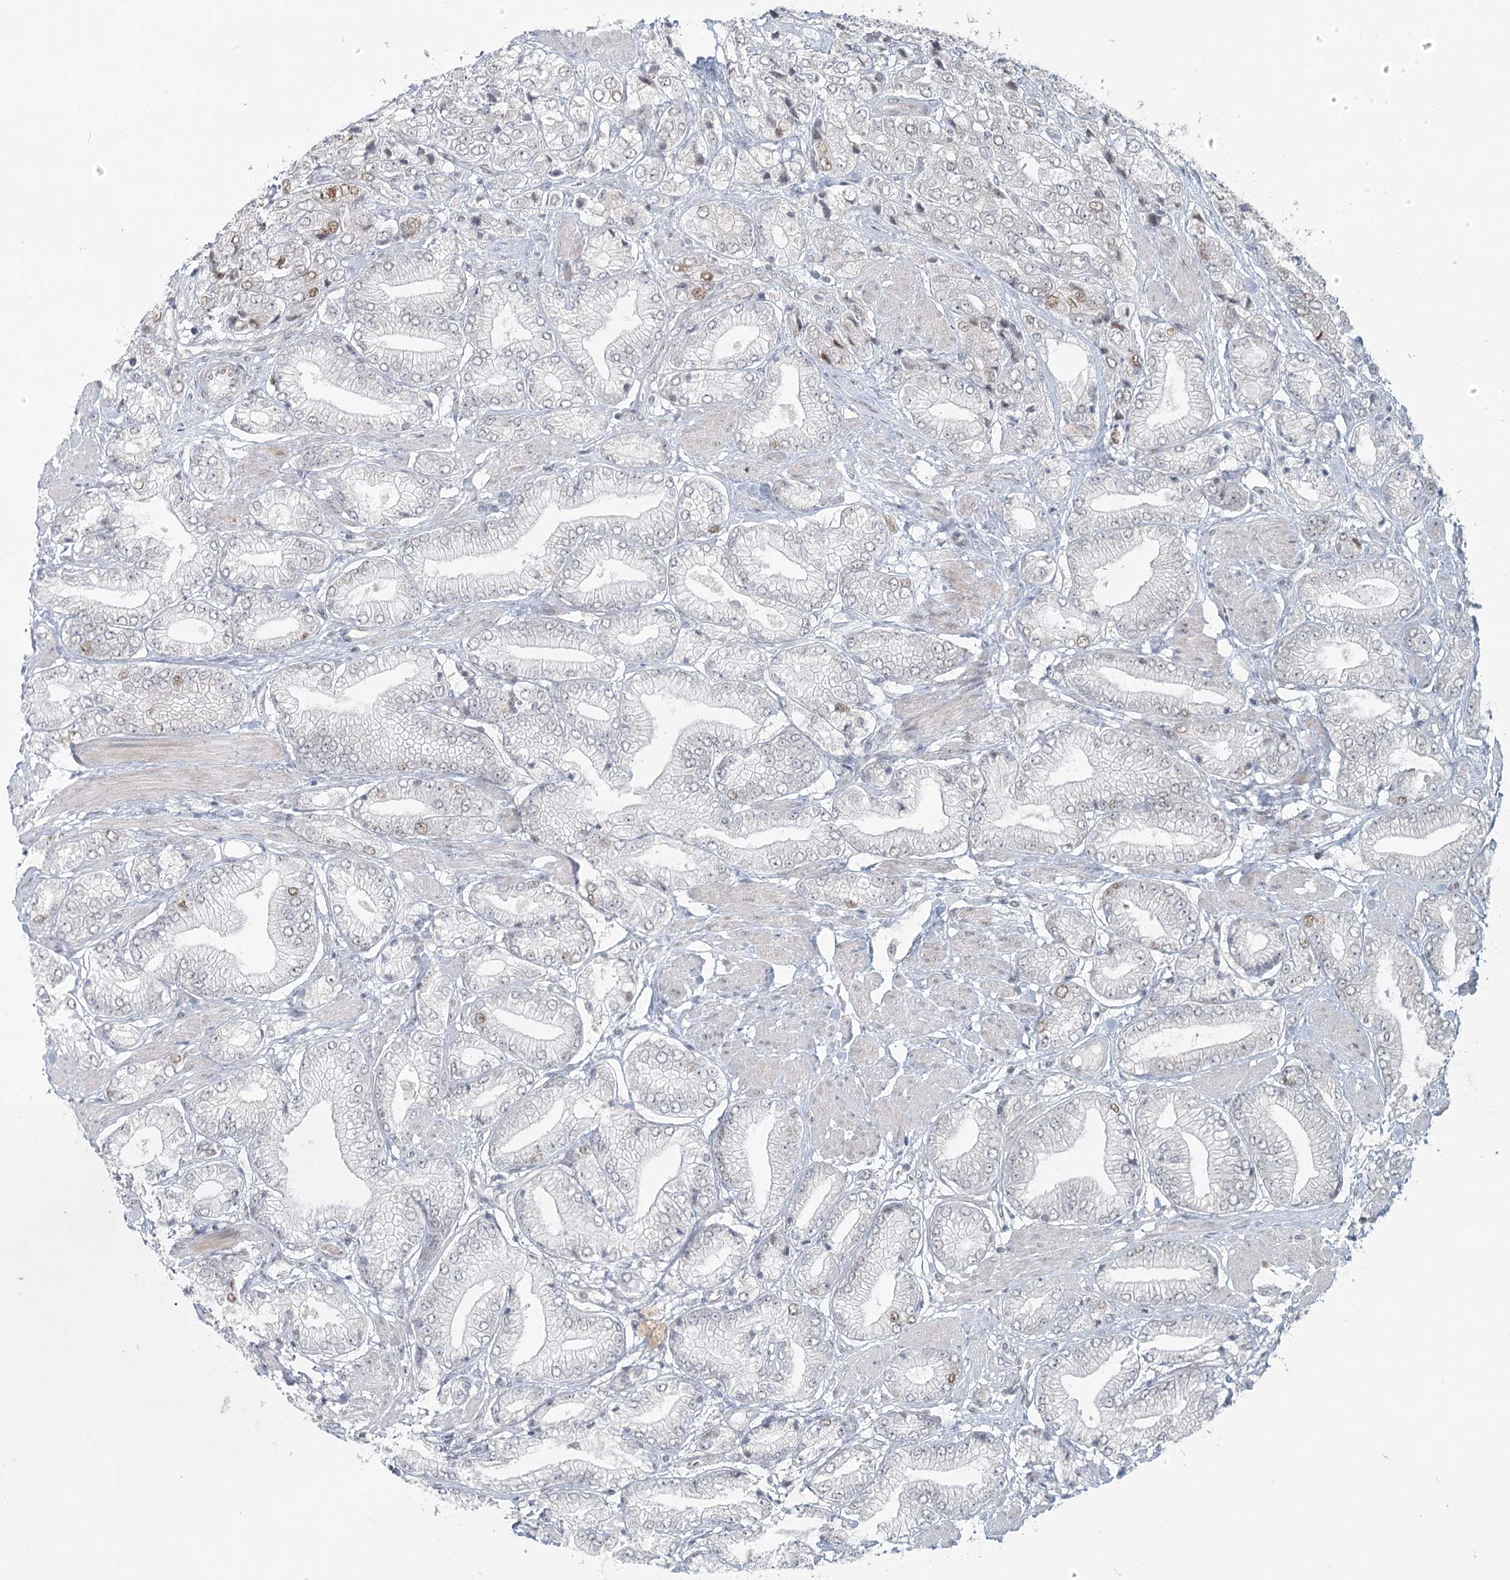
{"staining": {"intensity": "moderate", "quantity": "<25%", "location": "nuclear"}, "tissue": "prostate cancer", "cell_type": "Tumor cells", "image_type": "cancer", "snomed": [{"axis": "morphology", "description": "Adenocarcinoma, High grade"}, {"axis": "topography", "description": "Prostate"}], "caption": "About <25% of tumor cells in prostate high-grade adenocarcinoma demonstrate moderate nuclear protein expression as visualized by brown immunohistochemical staining.", "gene": "R3HCC1L", "patient": {"sex": "male", "age": 50}}